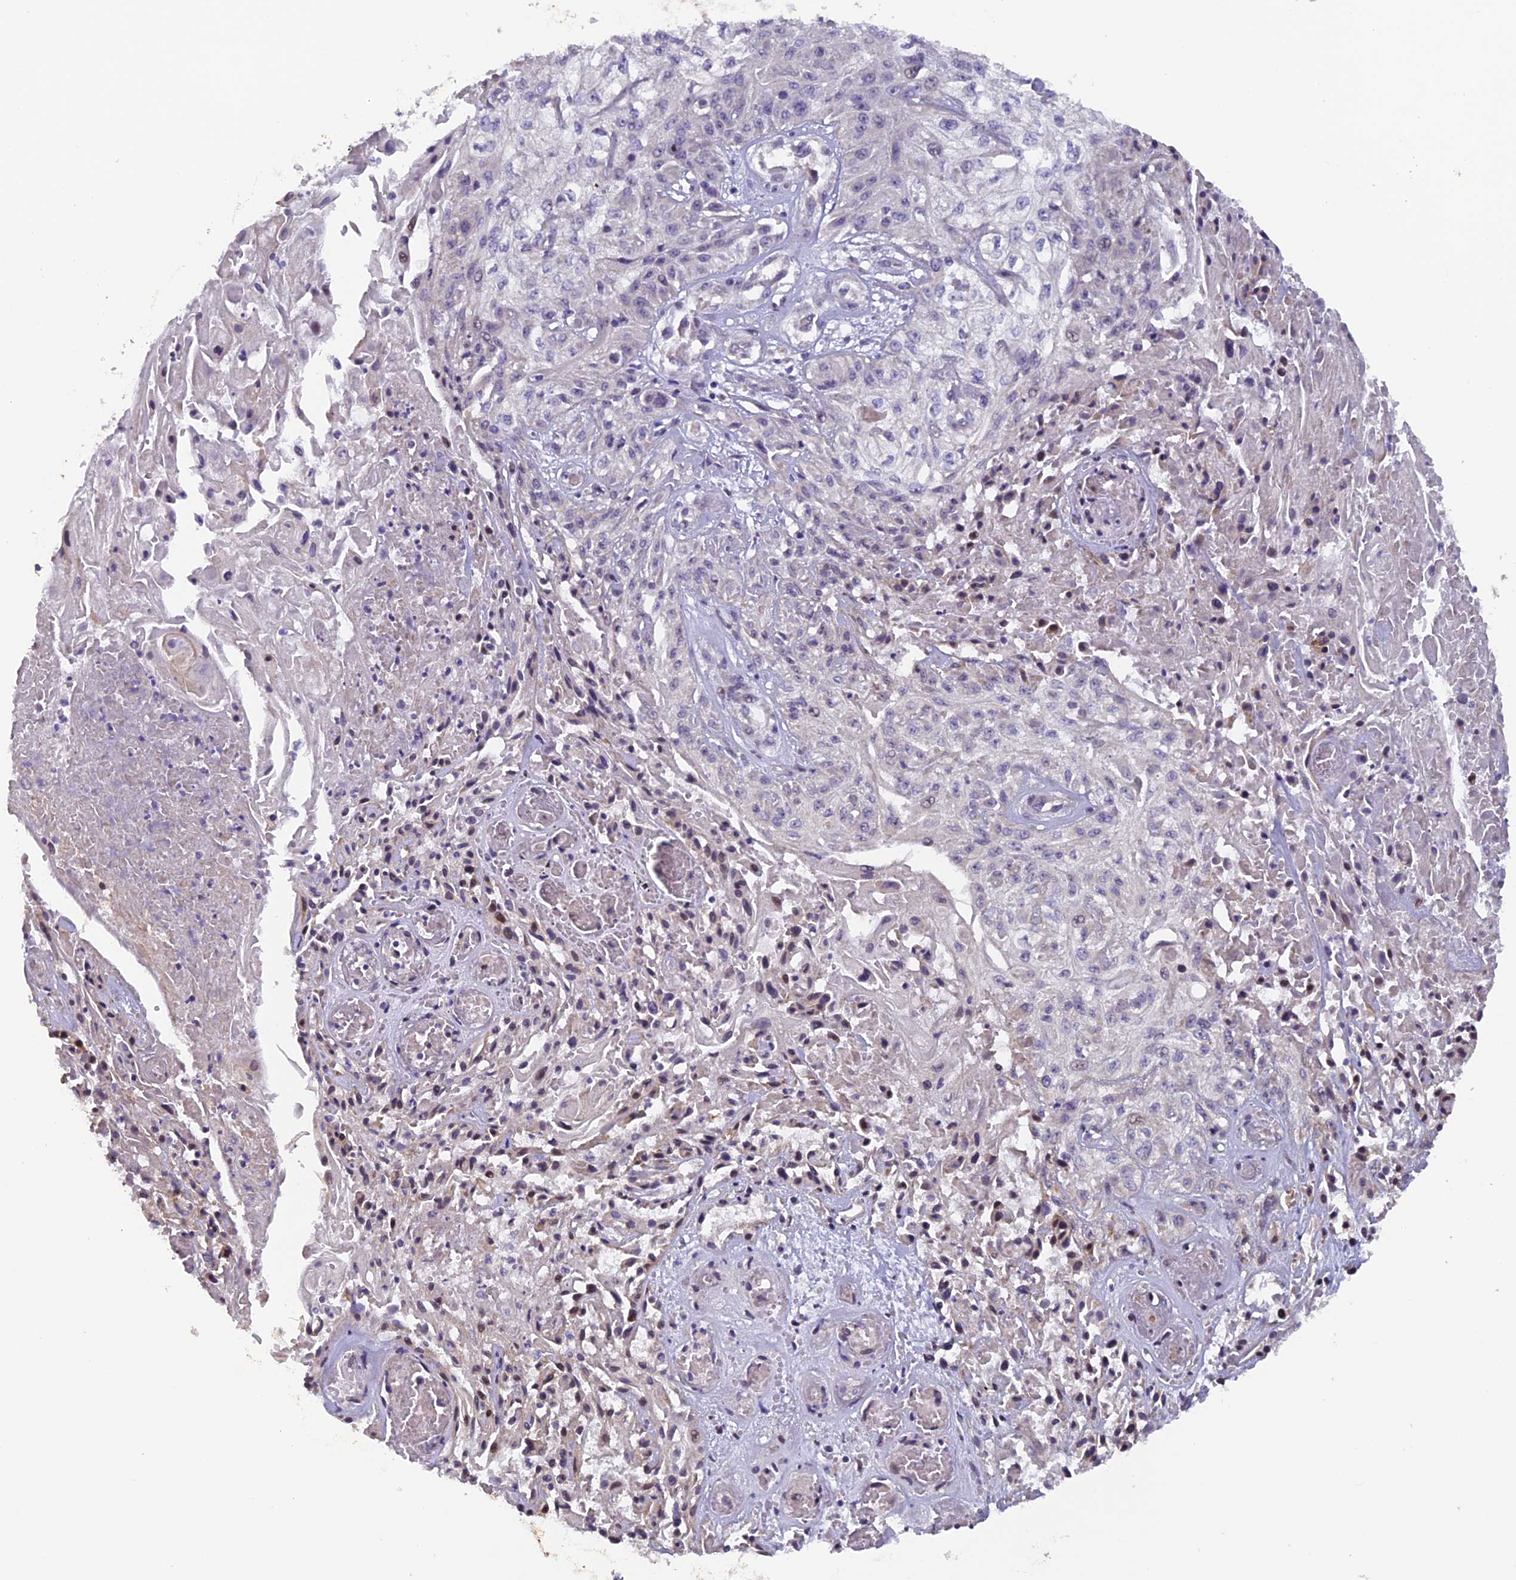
{"staining": {"intensity": "moderate", "quantity": "<25%", "location": "nuclear"}, "tissue": "skin cancer", "cell_type": "Tumor cells", "image_type": "cancer", "snomed": [{"axis": "morphology", "description": "Squamous cell carcinoma, NOS"}, {"axis": "morphology", "description": "Squamous cell carcinoma, metastatic, NOS"}, {"axis": "topography", "description": "Skin"}, {"axis": "topography", "description": "Lymph node"}], "caption": "An immunohistochemistry (IHC) photomicrograph of tumor tissue is shown. Protein staining in brown labels moderate nuclear positivity in metastatic squamous cell carcinoma (skin) within tumor cells.", "gene": "RAB28", "patient": {"sex": "male", "age": 75}}